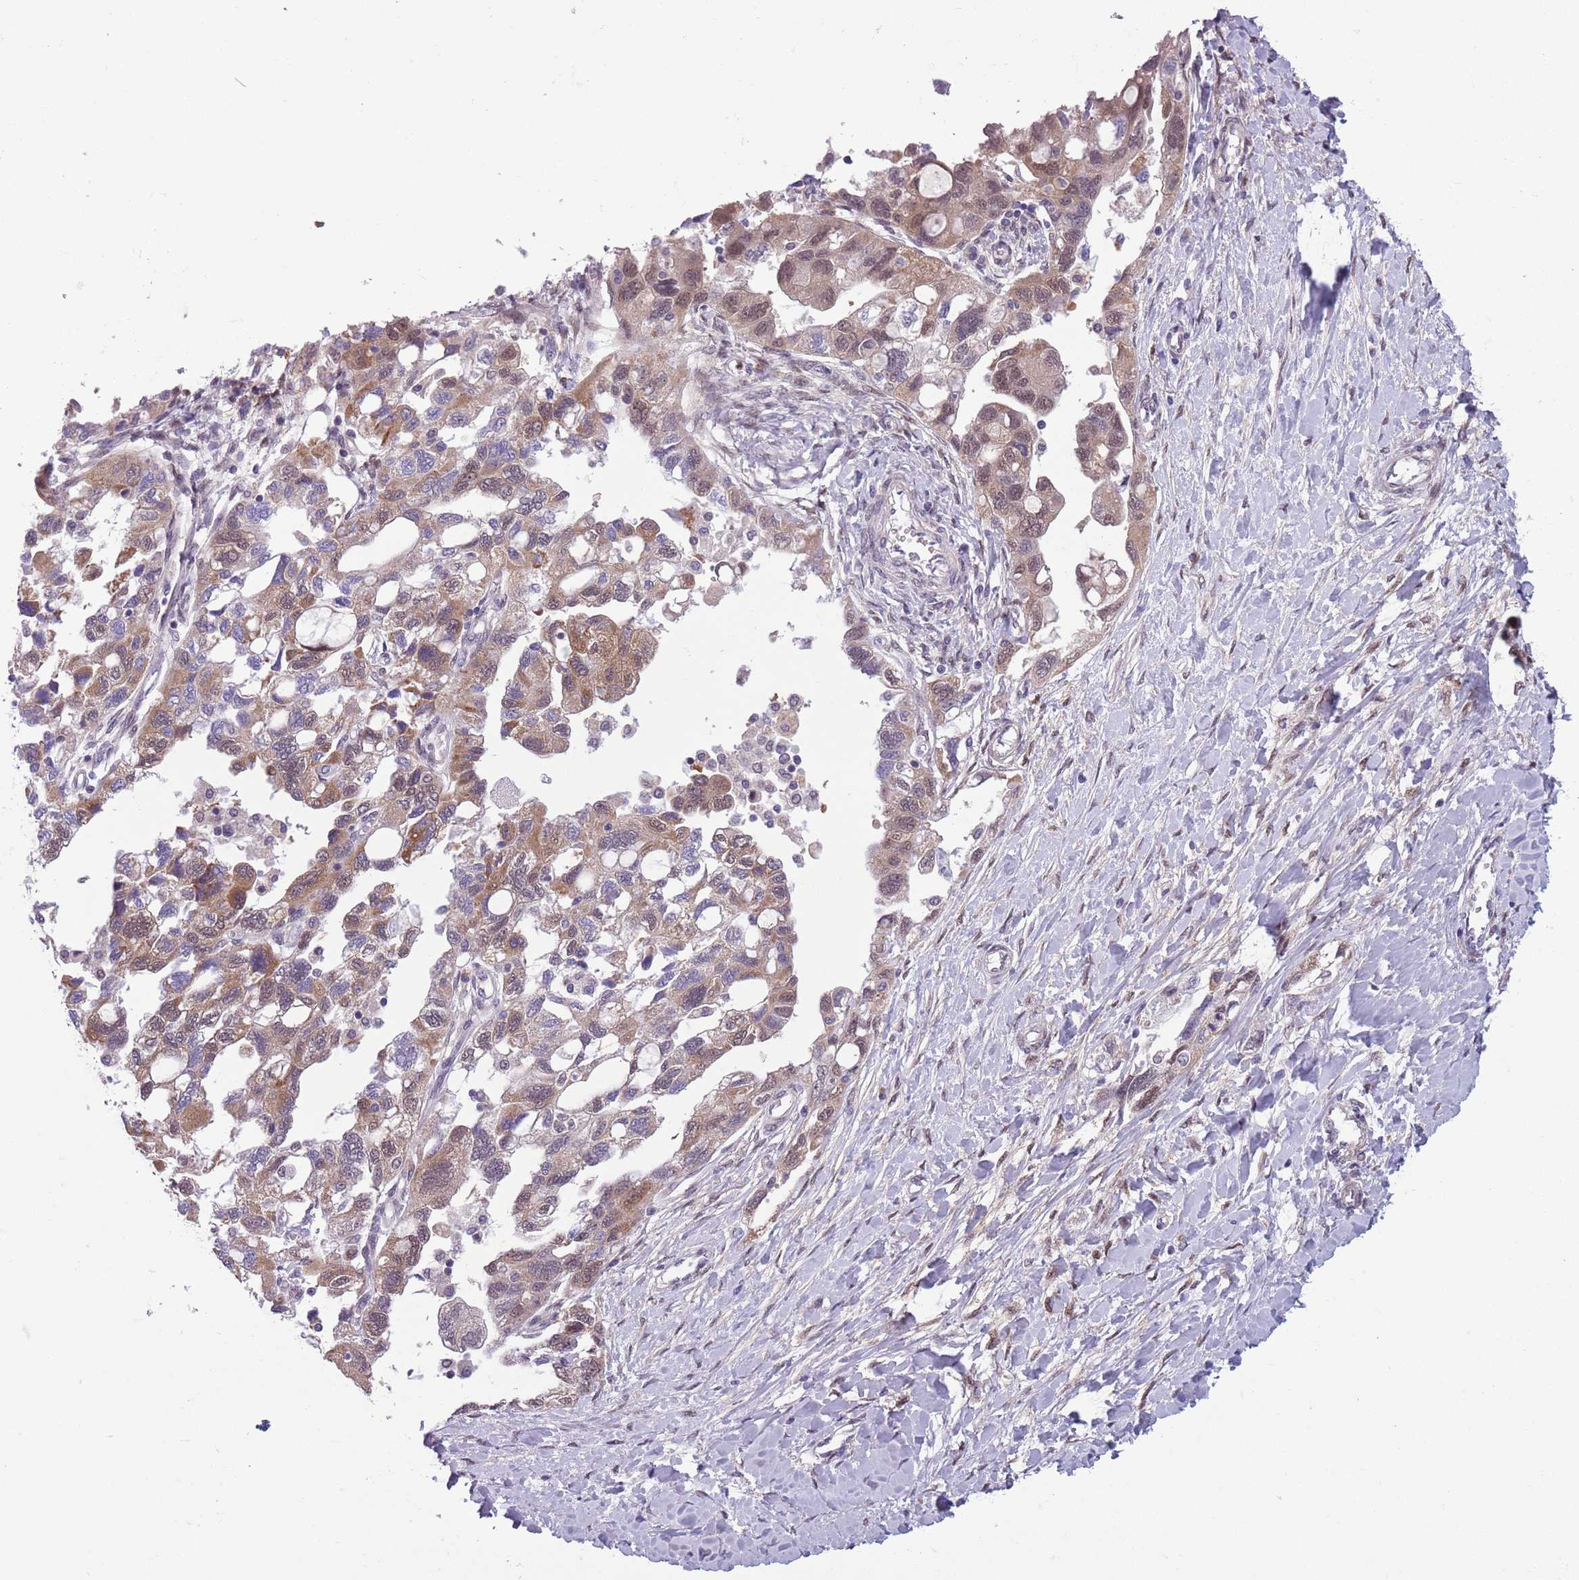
{"staining": {"intensity": "moderate", "quantity": "25%-75%", "location": "cytoplasmic/membranous,nuclear"}, "tissue": "ovarian cancer", "cell_type": "Tumor cells", "image_type": "cancer", "snomed": [{"axis": "morphology", "description": "Carcinoma, NOS"}, {"axis": "morphology", "description": "Cystadenocarcinoma, serous, NOS"}, {"axis": "topography", "description": "Ovary"}], "caption": "Immunohistochemistry photomicrograph of neoplastic tissue: ovarian cancer (serous cystadenocarcinoma) stained using immunohistochemistry shows medium levels of moderate protein expression localized specifically in the cytoplasmic/membranous and nuclear of tumor cells, appearing as a cytoplasmic/membranous and nuclear brown color.", "gene": "ADCY7", "patient": {"sex": "female", "age": 69}}